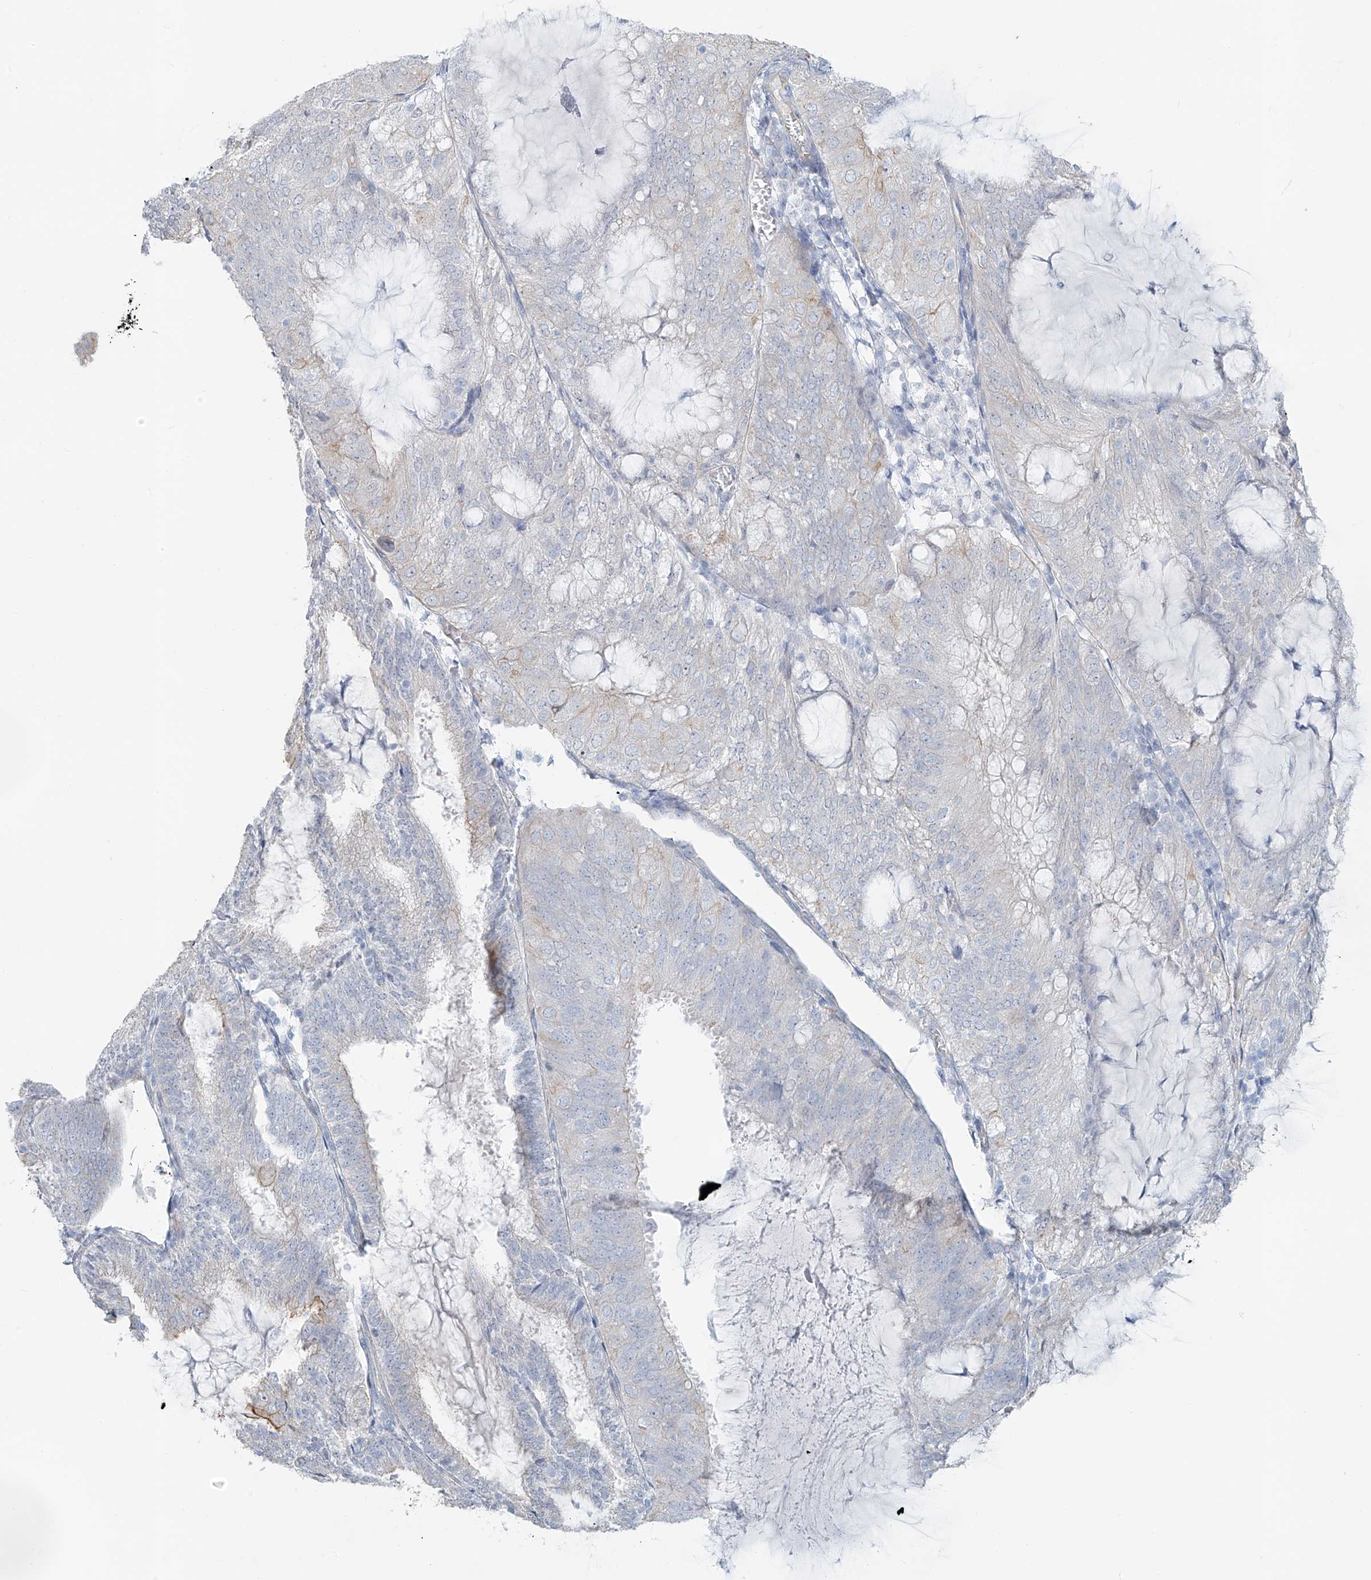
{"staining": {"intensity": "negative", "quantity": "none", "location": "none"}, "tissue": "endometrial cancer", "cell_type": "Tumor cells", "image_type": "cancer", "snomed": [{"axis": "morphology", "description": "Adenocarcinoma, NOS"}, {"axis": "topography", "description": "Endometrium"}], "caption": "Tumor cells are negative for protein expression in human endometrial cancer (adenocarcinoma).", "gene": "TUBE1", "patient": {"sex": "female", "age": 81}}